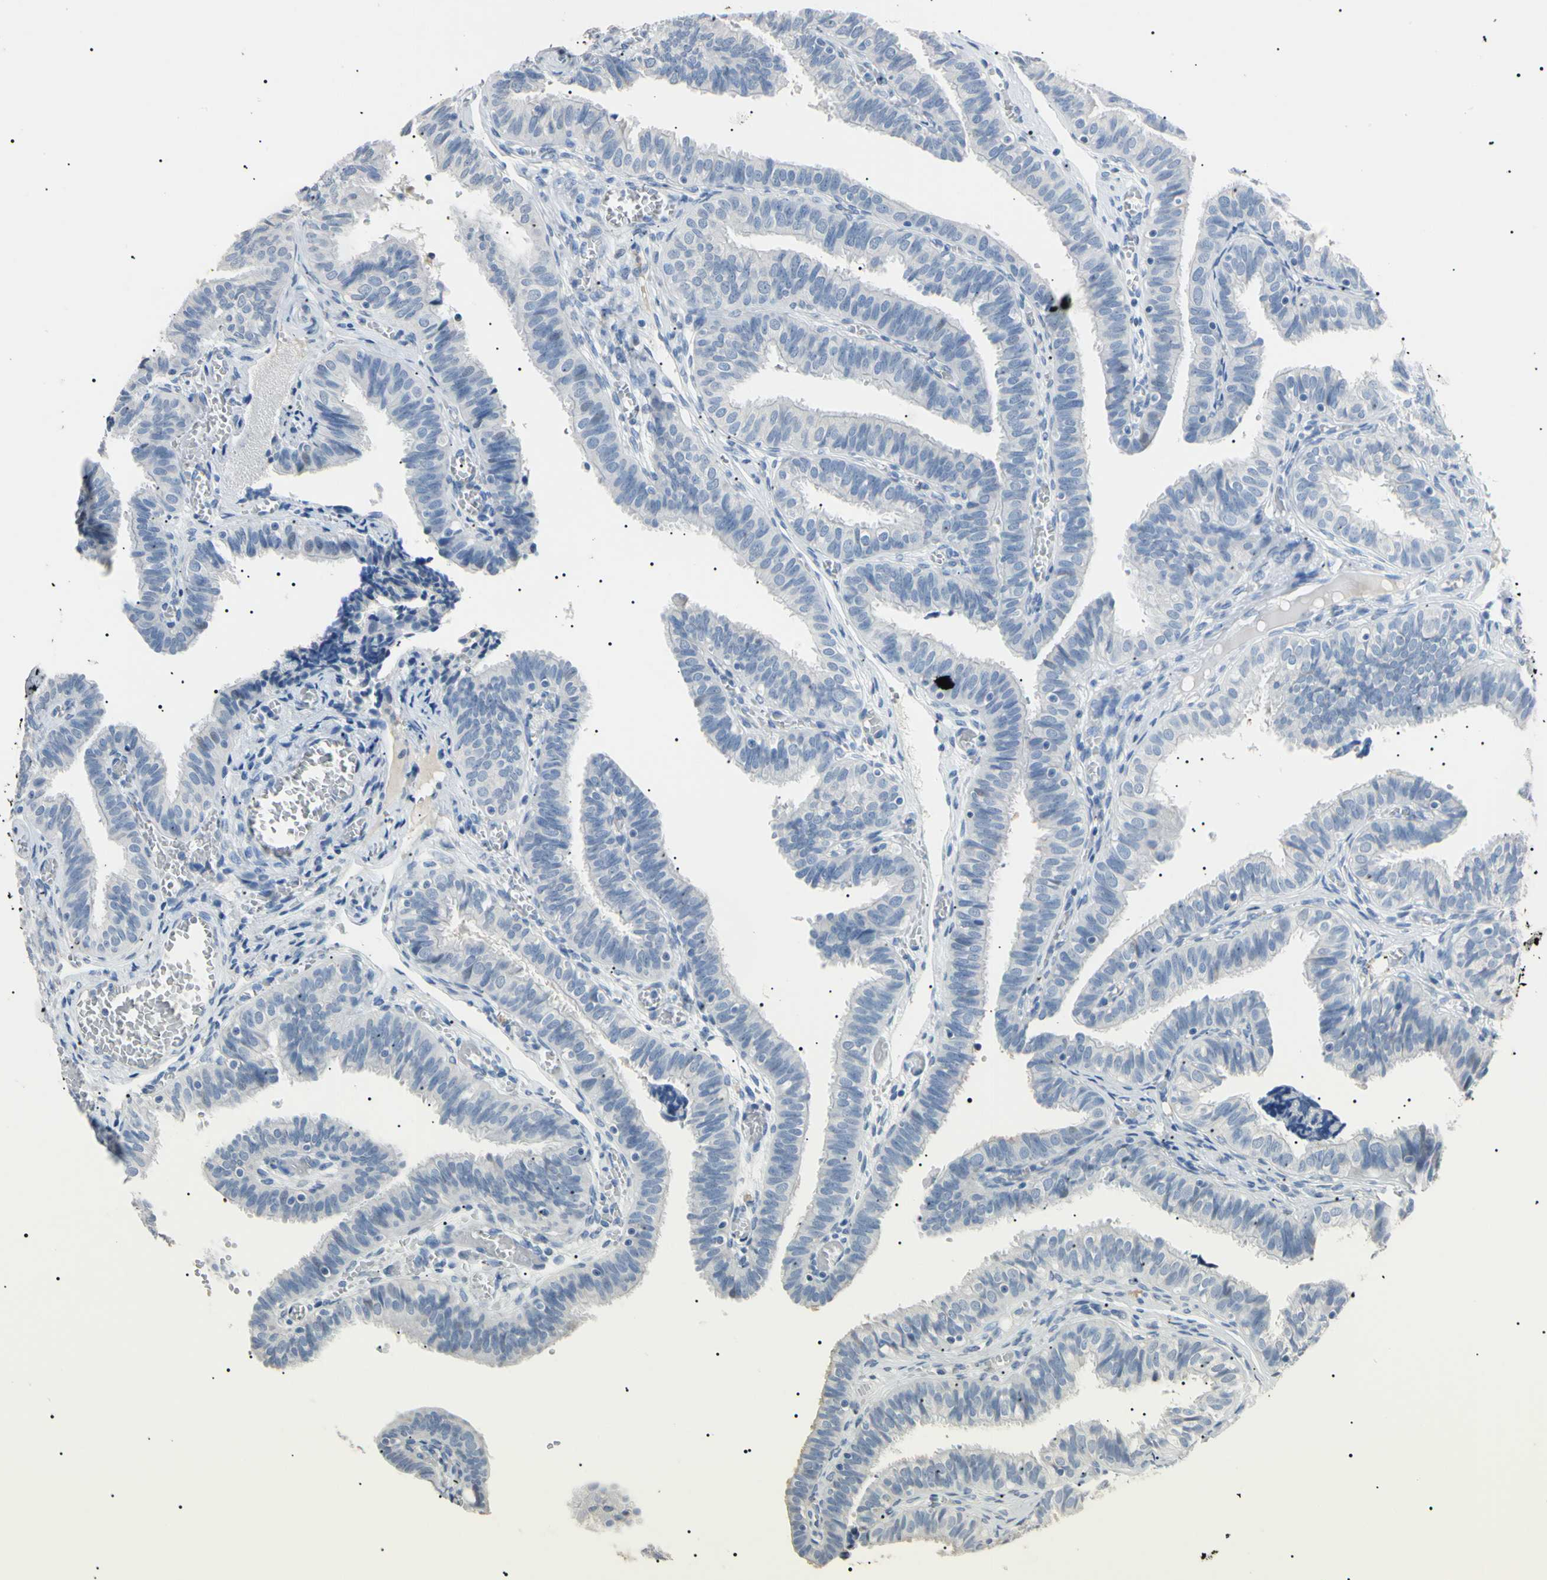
{"staining": {"intensity": "moderate", "quantity": "<25%", "location": "cytoplasmic/membranous"}, "tissue": "fallopian tube", "cell_type": "Glandular cells", "image_type": "normal", "snomed": [{"axis": "morphology", "description": "Normal tissue, NOS"}, {"axis": "topography", "description": "Fallopian tube"}], "caption": "Immunohistochemistry image of benign fallopian tube: fallopian tube stained using immunohistochemistry (IHC) demonstrates low levels of moderate protein expression localized specifically in the cytoplasmic/membranous of glandular cells, appearing as a cytoplasmic/membranous brown color.", "gene": "CGB3", "patient": {"sex": "female", "age": 46}}